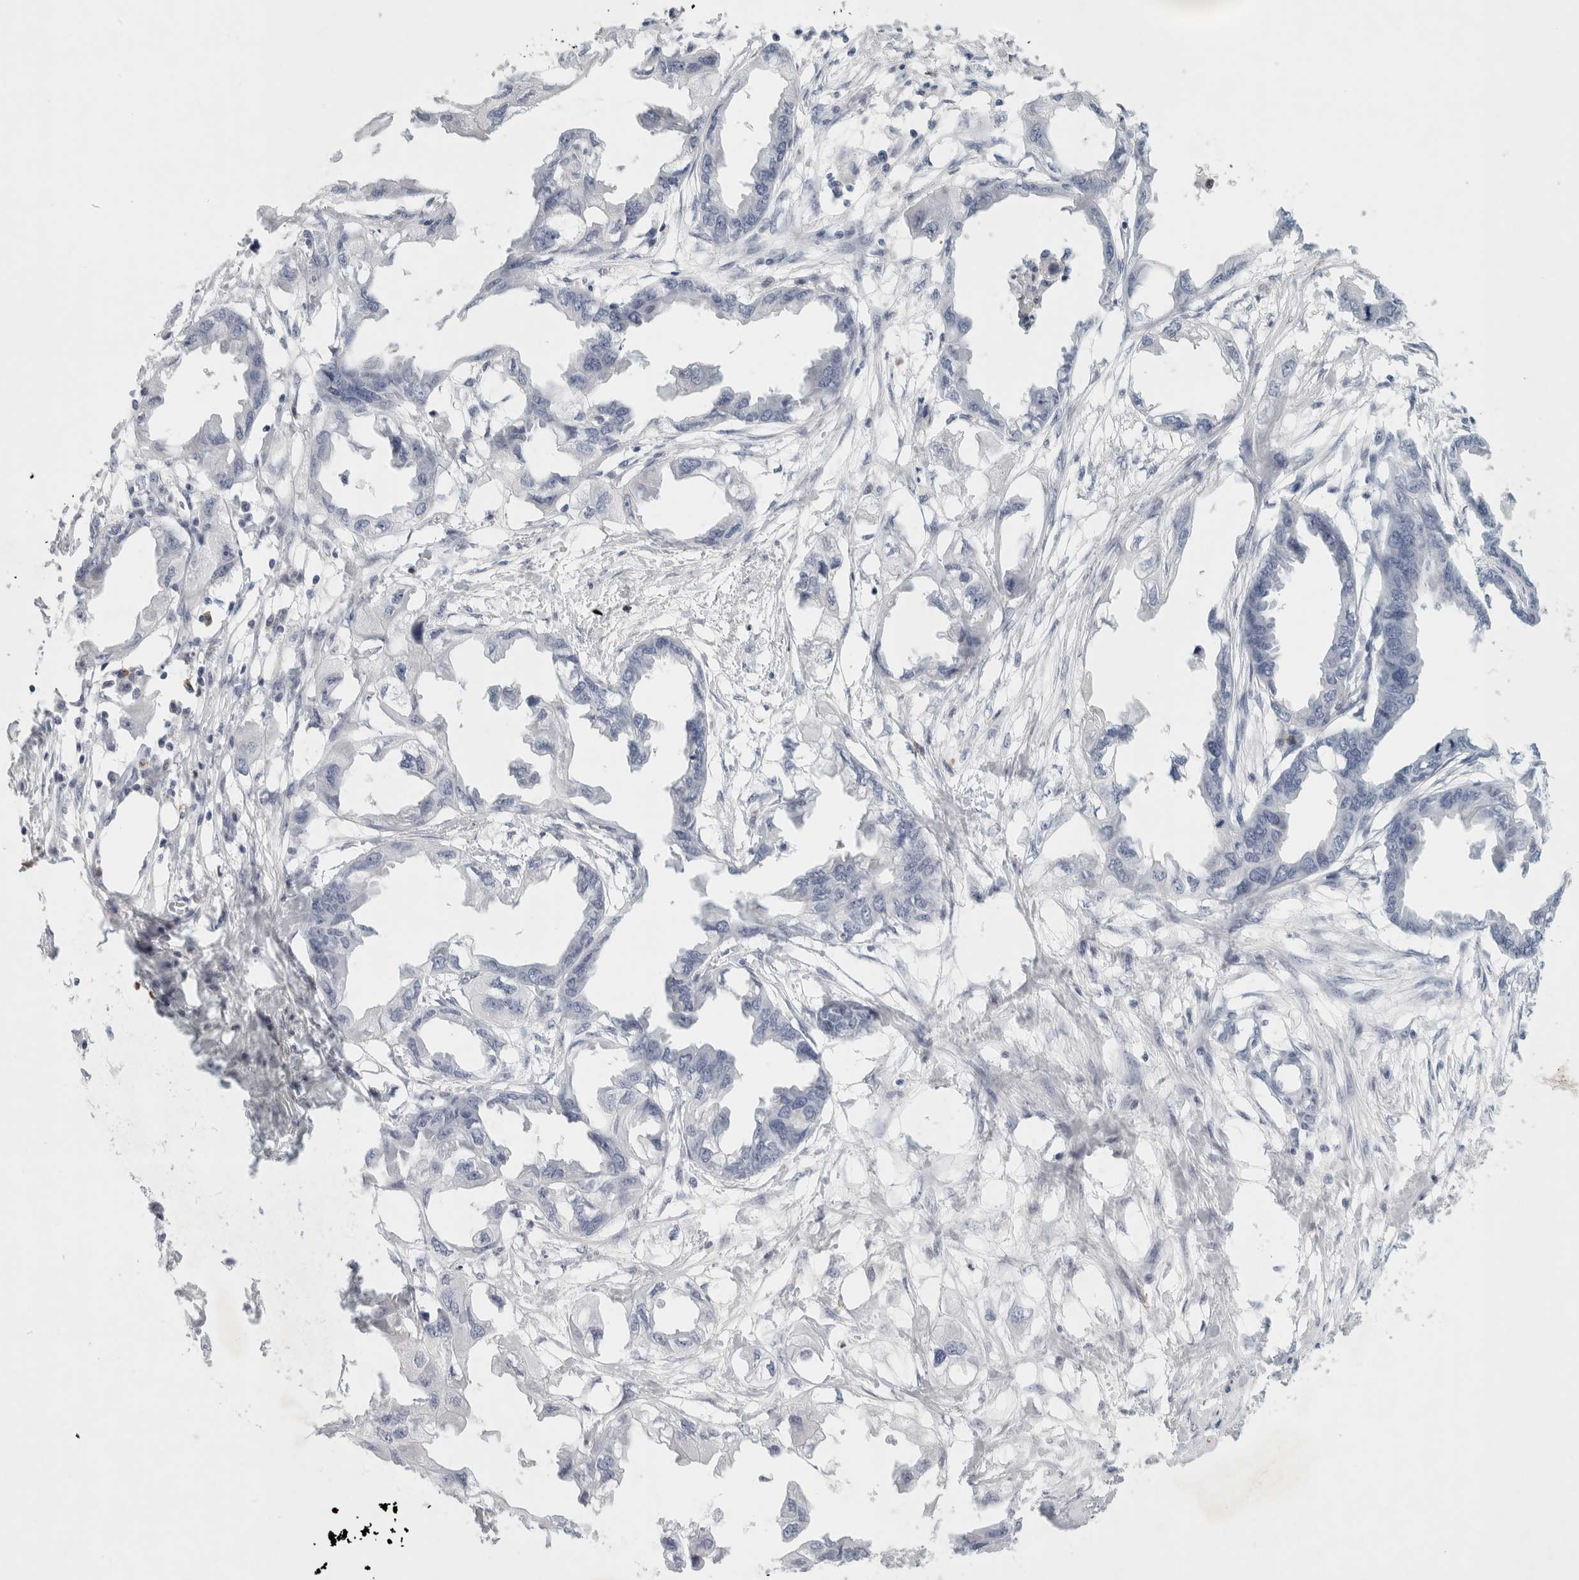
{"staining": {"intensity": "negative", "quantity": "none", "location": "none"}, "tissue": "endometrial cancer", "cell_type": "Tumor cells", "image_type": "cancer", "snomed": [{"axis": "morphology", "description": "Adenocarcinoma, NOS"}, {"axis": "morphology", "description": "Adenocarcinoma, metastatic, NOS"}, {"axis": "topography", "description": "Adipose tissue"}, {"axis": "topography", "description": "Endometrium"}], "caption": "Immunohistochemistry micrograph of neoplastic tissue: human endometrial cancer stained with DAB (3,3'-diaminobenzidine) demonstrates no significant protein positivity in tumor cells. (DAB IHC with hematoxylin counter stain).", "gene": "FGL2", "patient": {"sex": "female", "age": 67}}